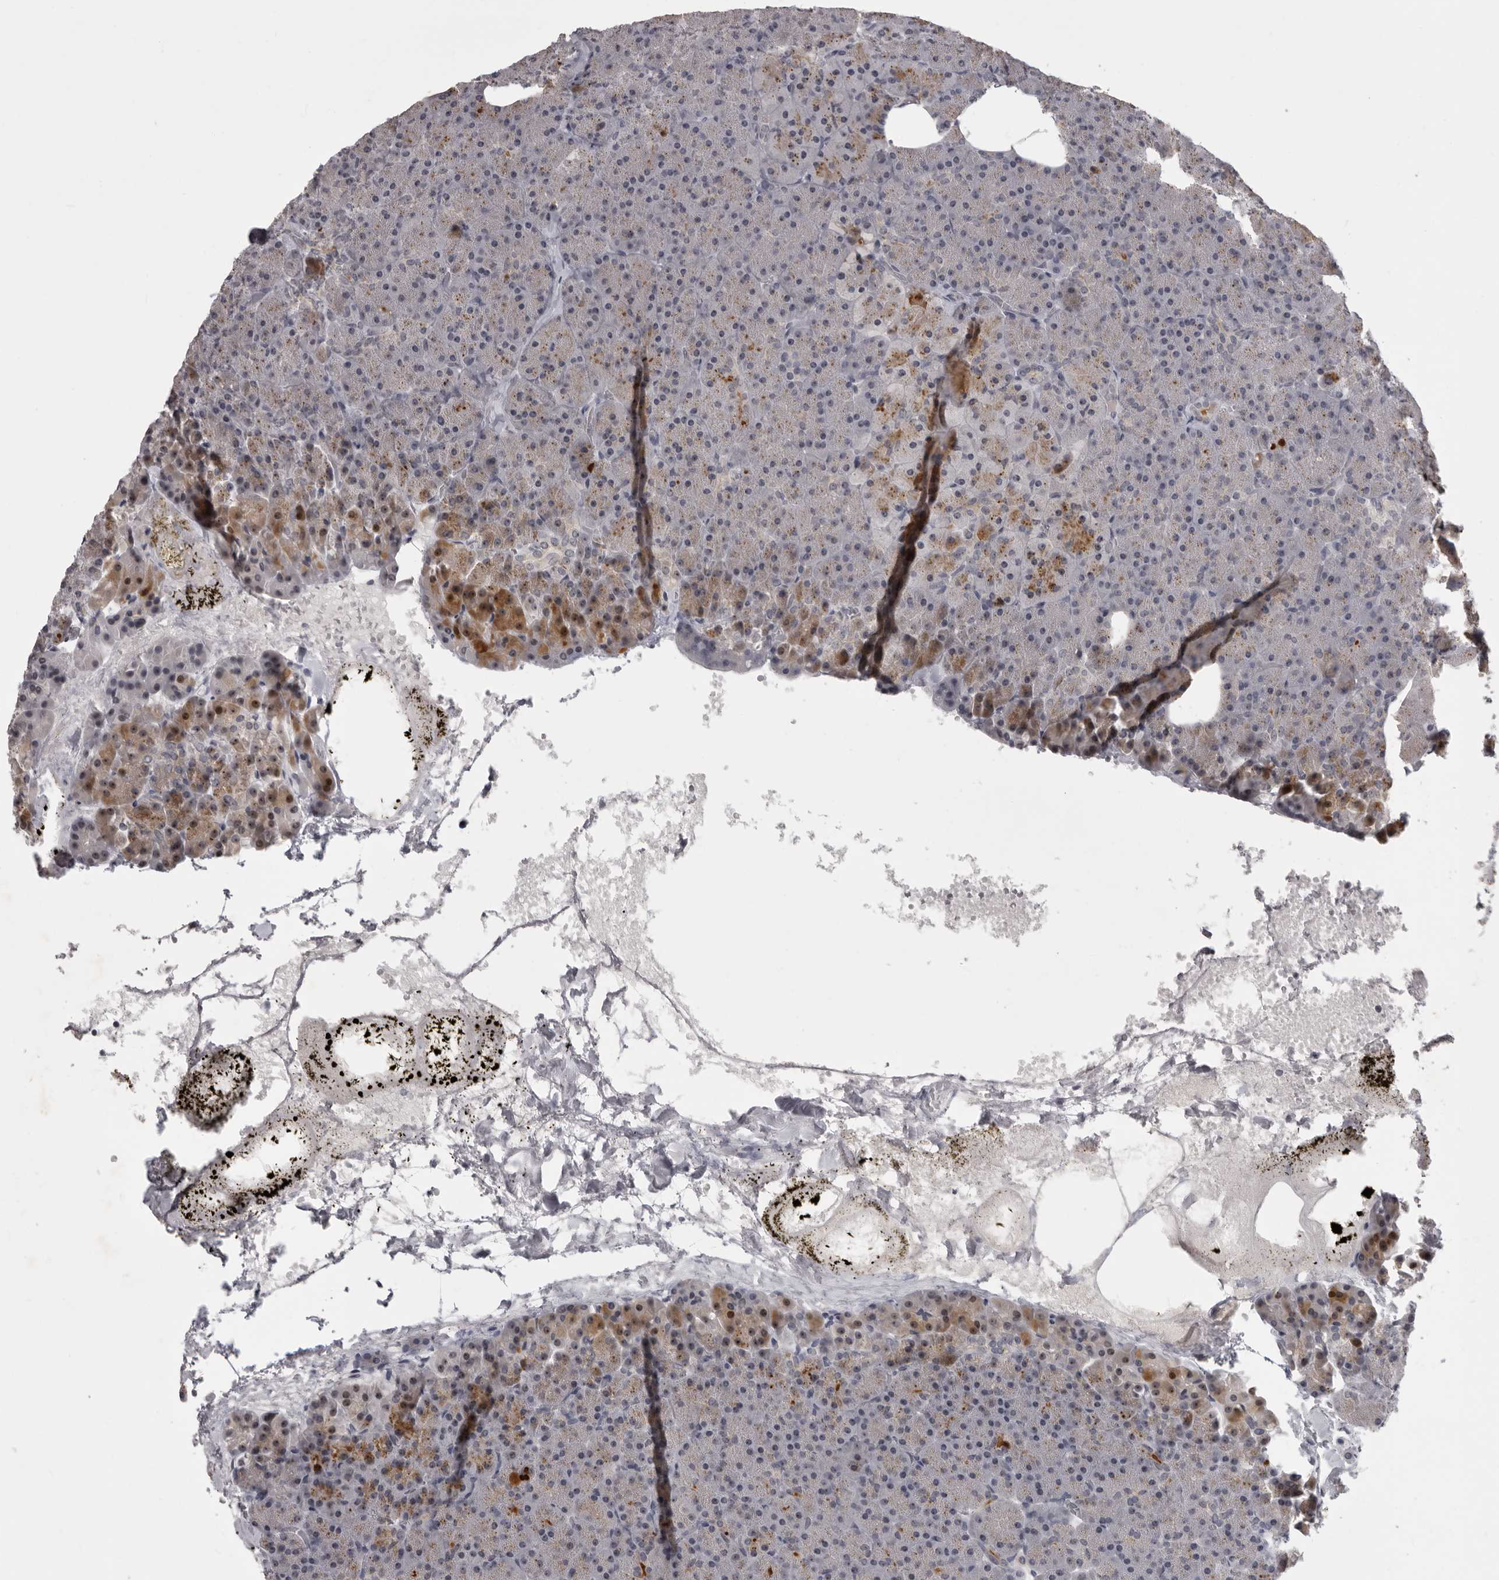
{"staining": {"intensity": "moderate", "quantity": "<25%", "location": "cytoplasmic/membranous"}, "tissue": "pancreas", "cell_type": "Exocrine glandular cells", "image_type": "normal", "snomed": [{"axis": "morphology", "description": "Normal tissue, NOS"}, {"axis": "morphology", "description": "Carcinoid, malignant, NOS"}, {"axis": "topography", "description": "Pancreas"}], "caption": "Human pancreas stained for a protein (brown) exhibits moderate cytoplasmic/membranous positive positivity in about <25% of exocrine glandular cells.", "gene": "MRTO4", "patient": {"sex": "female", "age": 35}}